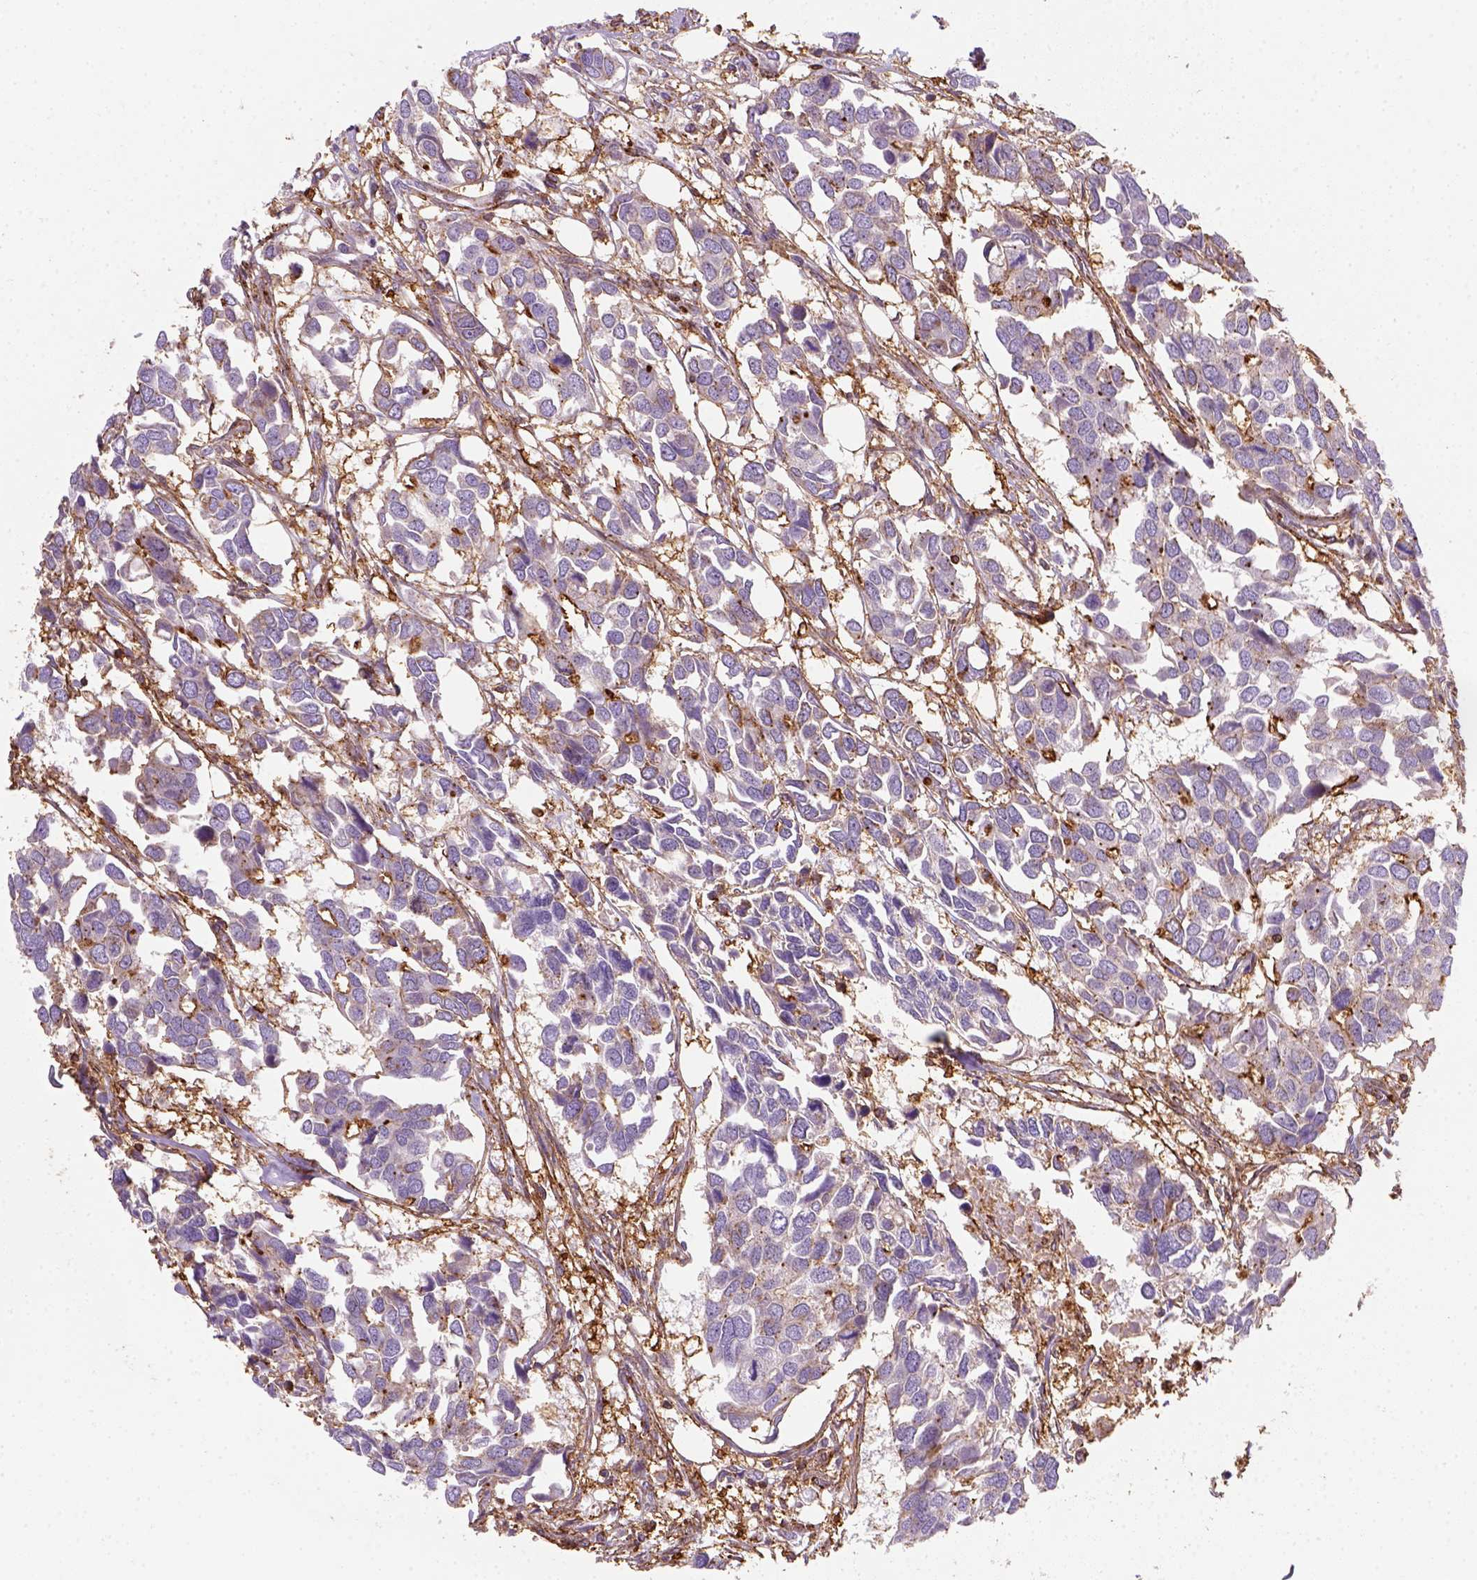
{"staining": {"intensity": "moderate", "quantity": "<25%", "location": "cytoplasmic/membranous"}, "tissue": "breast cancer", "cell_type": "Tumor cells", "image_type": "cancer", "snomed": [{"axis": "morphology", "description": "Duct carcinoma"}, {"axis": "topography", "description": "Breast"}], "caption": "A low amount of moderate cytoplasmic/membranous staining is seen in about <25% of tumor cells in breast cancer (invasive ductal carcinoma) tissue.", "gene": "GPRC5D", "patient": {"sex": "female", "age": 83}}